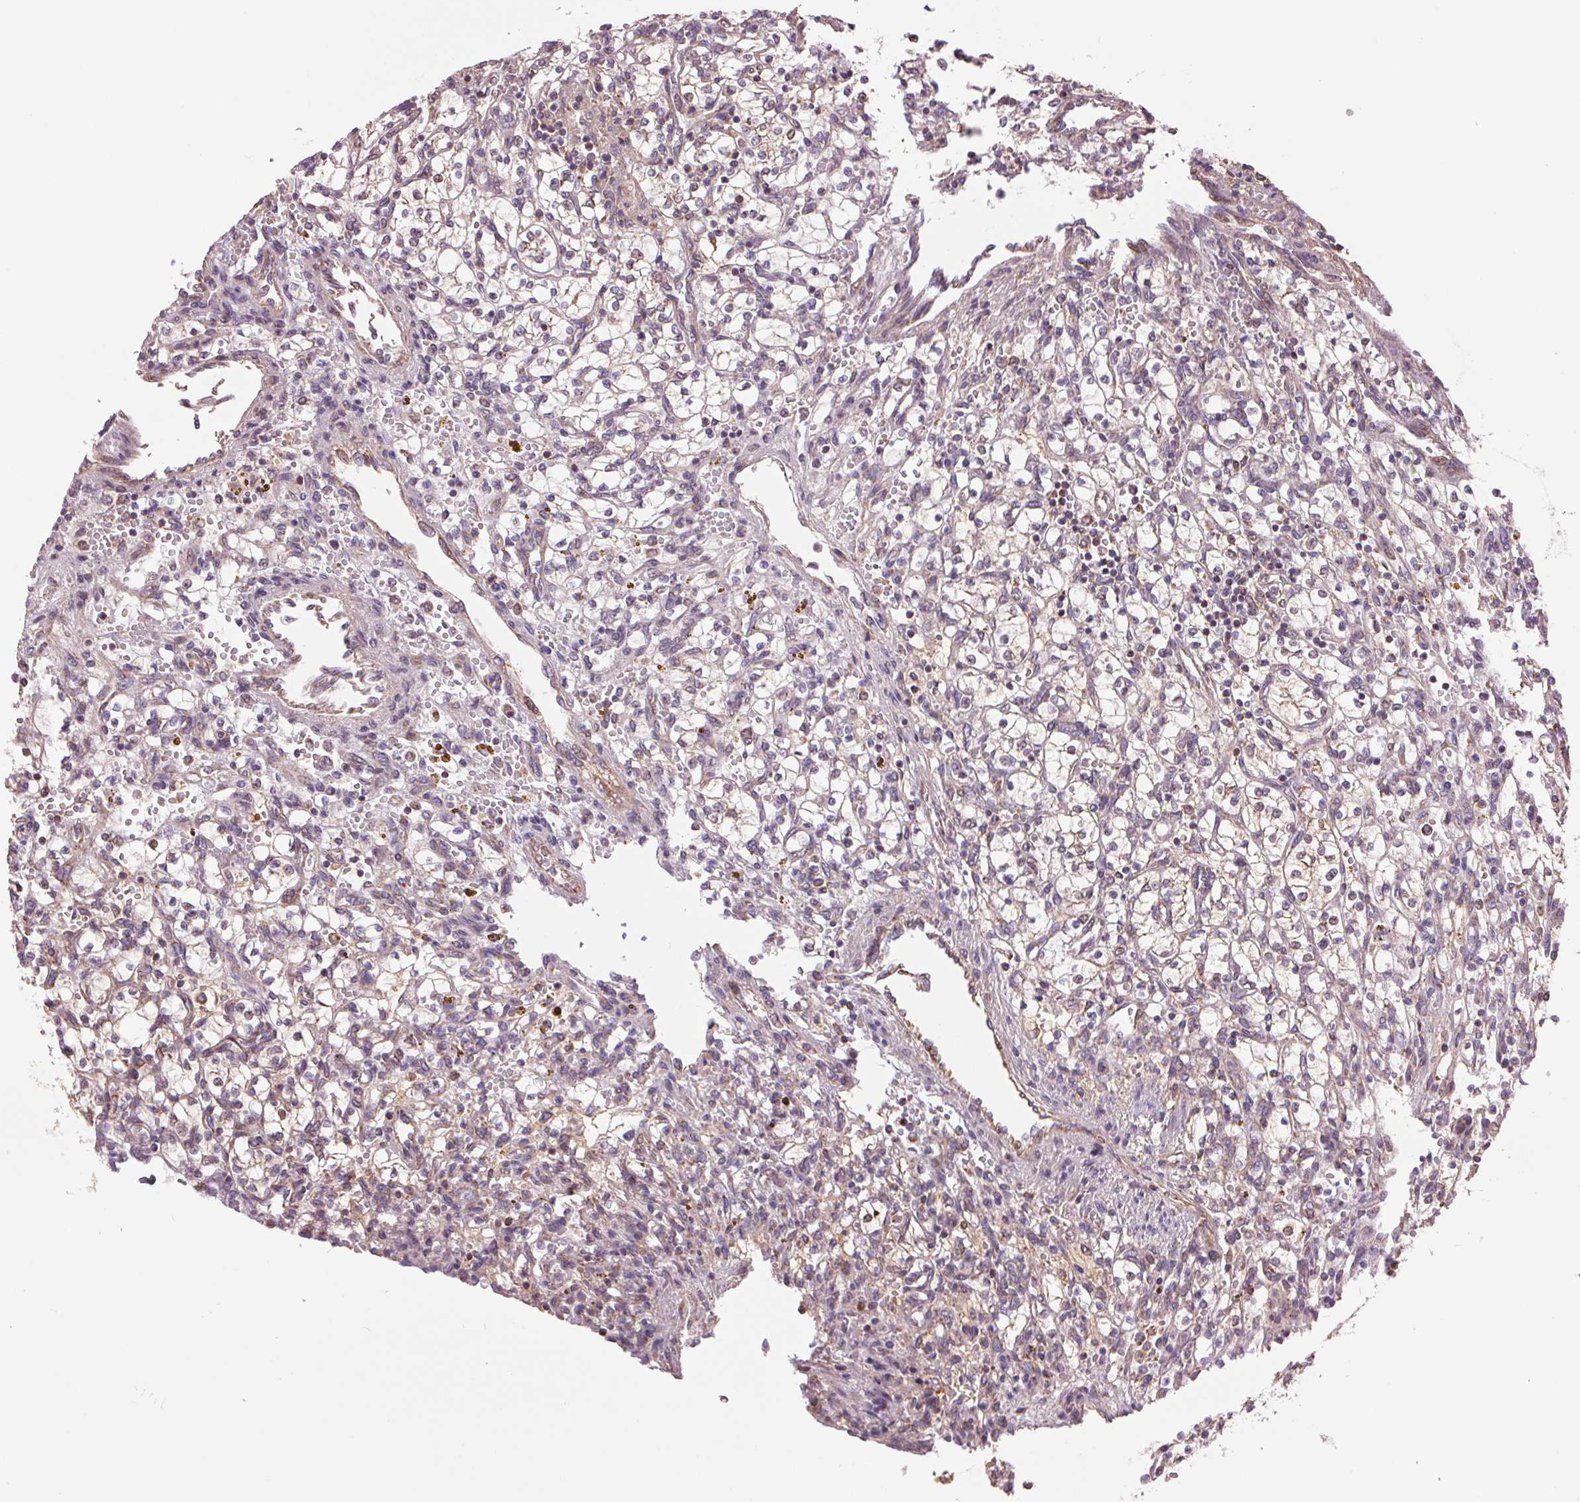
{"staining": {"intensity": "weak", "quantity": "25%-75%", "location": "cytoplasmic/membranous"}, "tissue": "renal cancer", "cell_type": "Tumor cells", "image_type": "cancer", "snomed": [{"axis": "morphology", "description": "Adenocarcinoma, NOS"}, {"axis": "topography", "description": "Kidney"}], "caption": "IHC histopathology image of renal adenocarcinoma stained for a protein (brown), which exhibits low levels of weak cytoplasmic/membranous staining in approximately 25%-75% of tumor cells.", "gene": "DGUOK", "patient": {"sex": "female", "age": 64}}